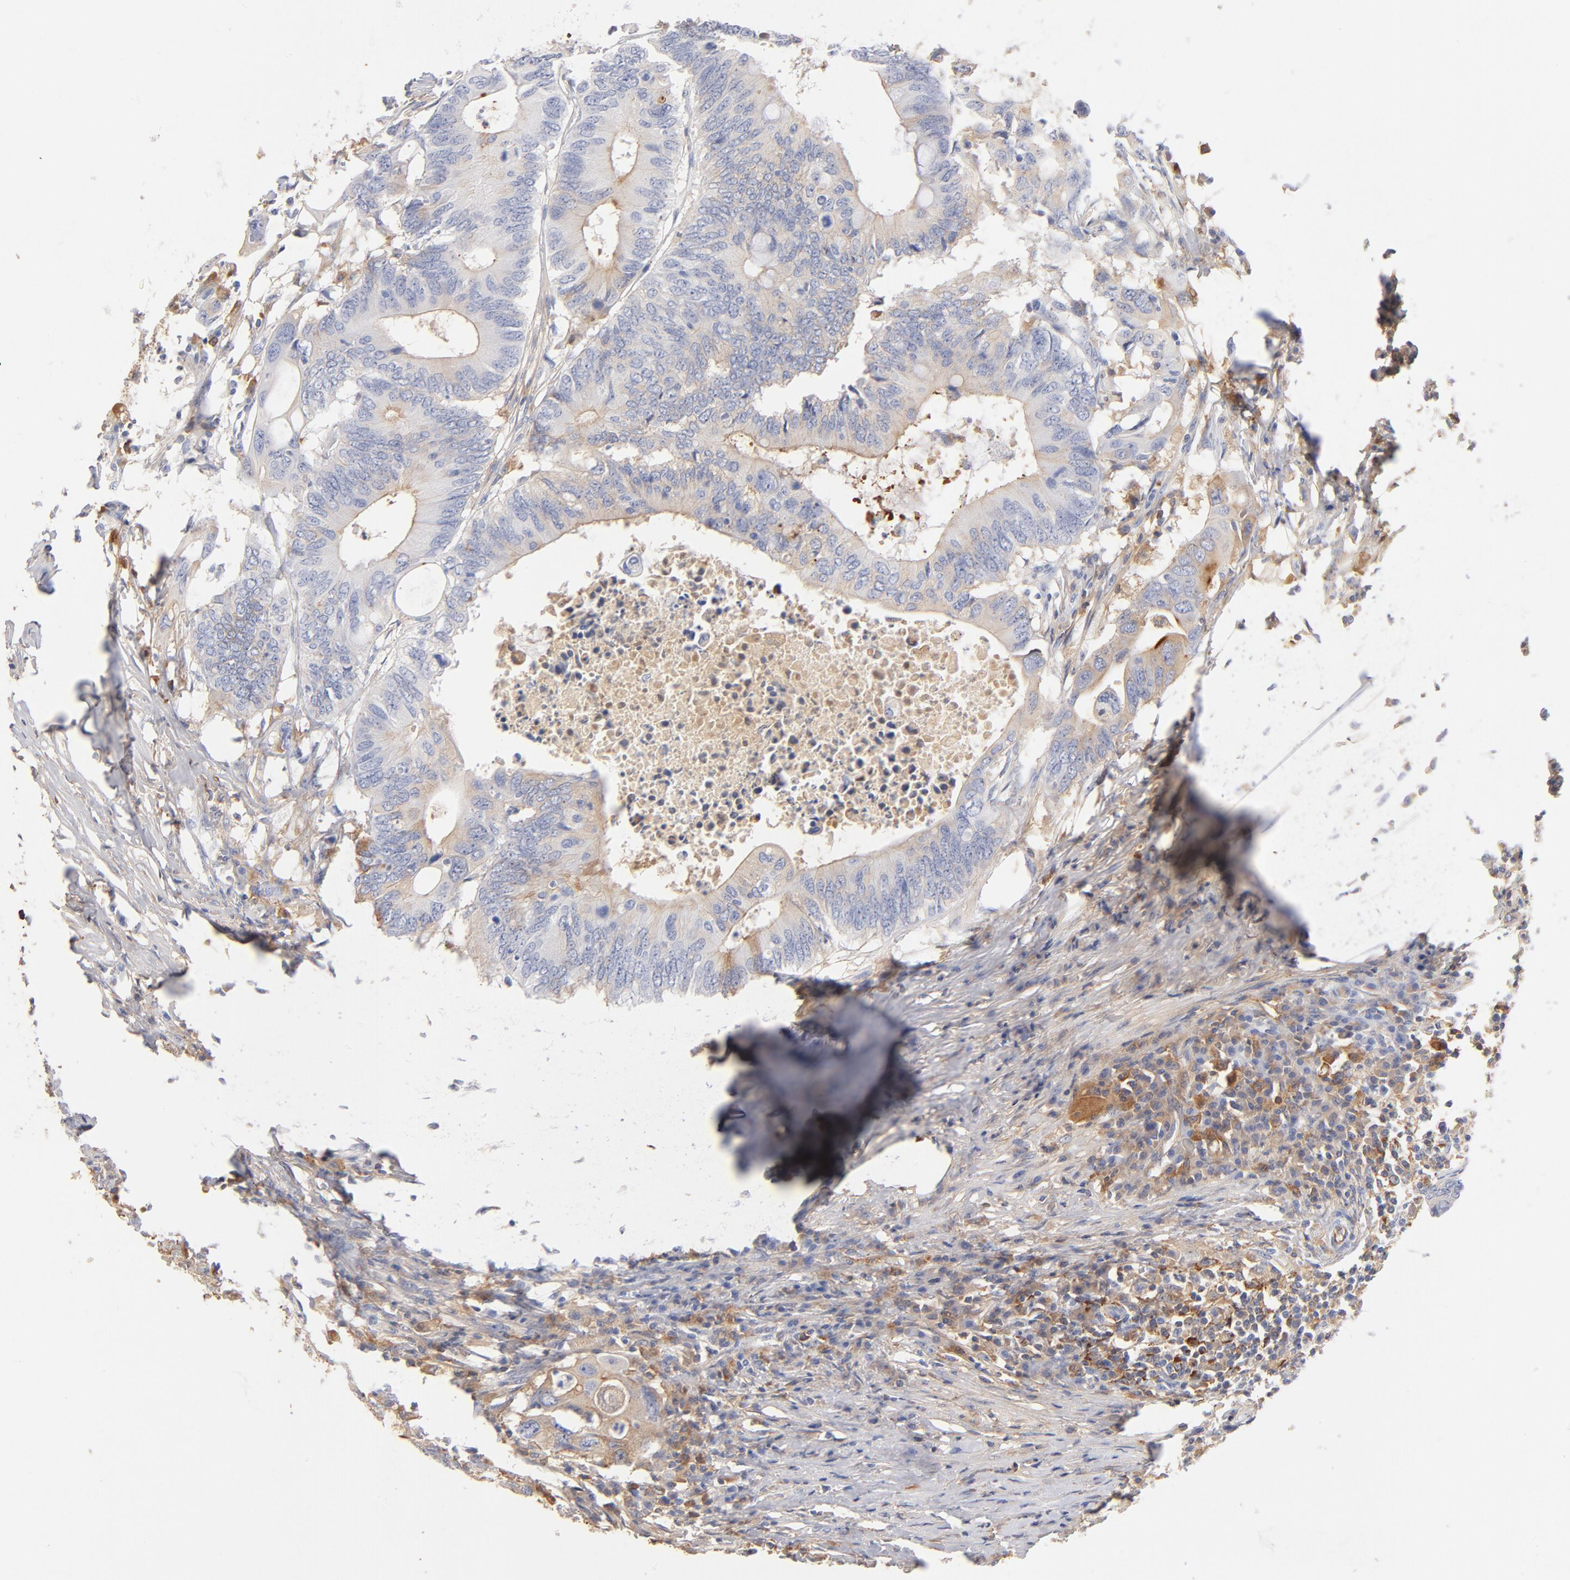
{"staining": {"intensity": "negative", "quantity": "none", "location": "none"}, "tissue": "colorectal cancer", "cell_type": "Tumor cells", "image_type": "cancer", "snomed": [{"axis": "morphology", "description": "Adenocarcinoma, NOS"}, {"axis": "topography", "description": "Colon"}], "caption": "Histopathology image shows no protein staining in tumor cells of colorectal cancer (adenocarcinoma) tissue.", "gene": "C3", "patient": {"sex": "male", "age": 71}}